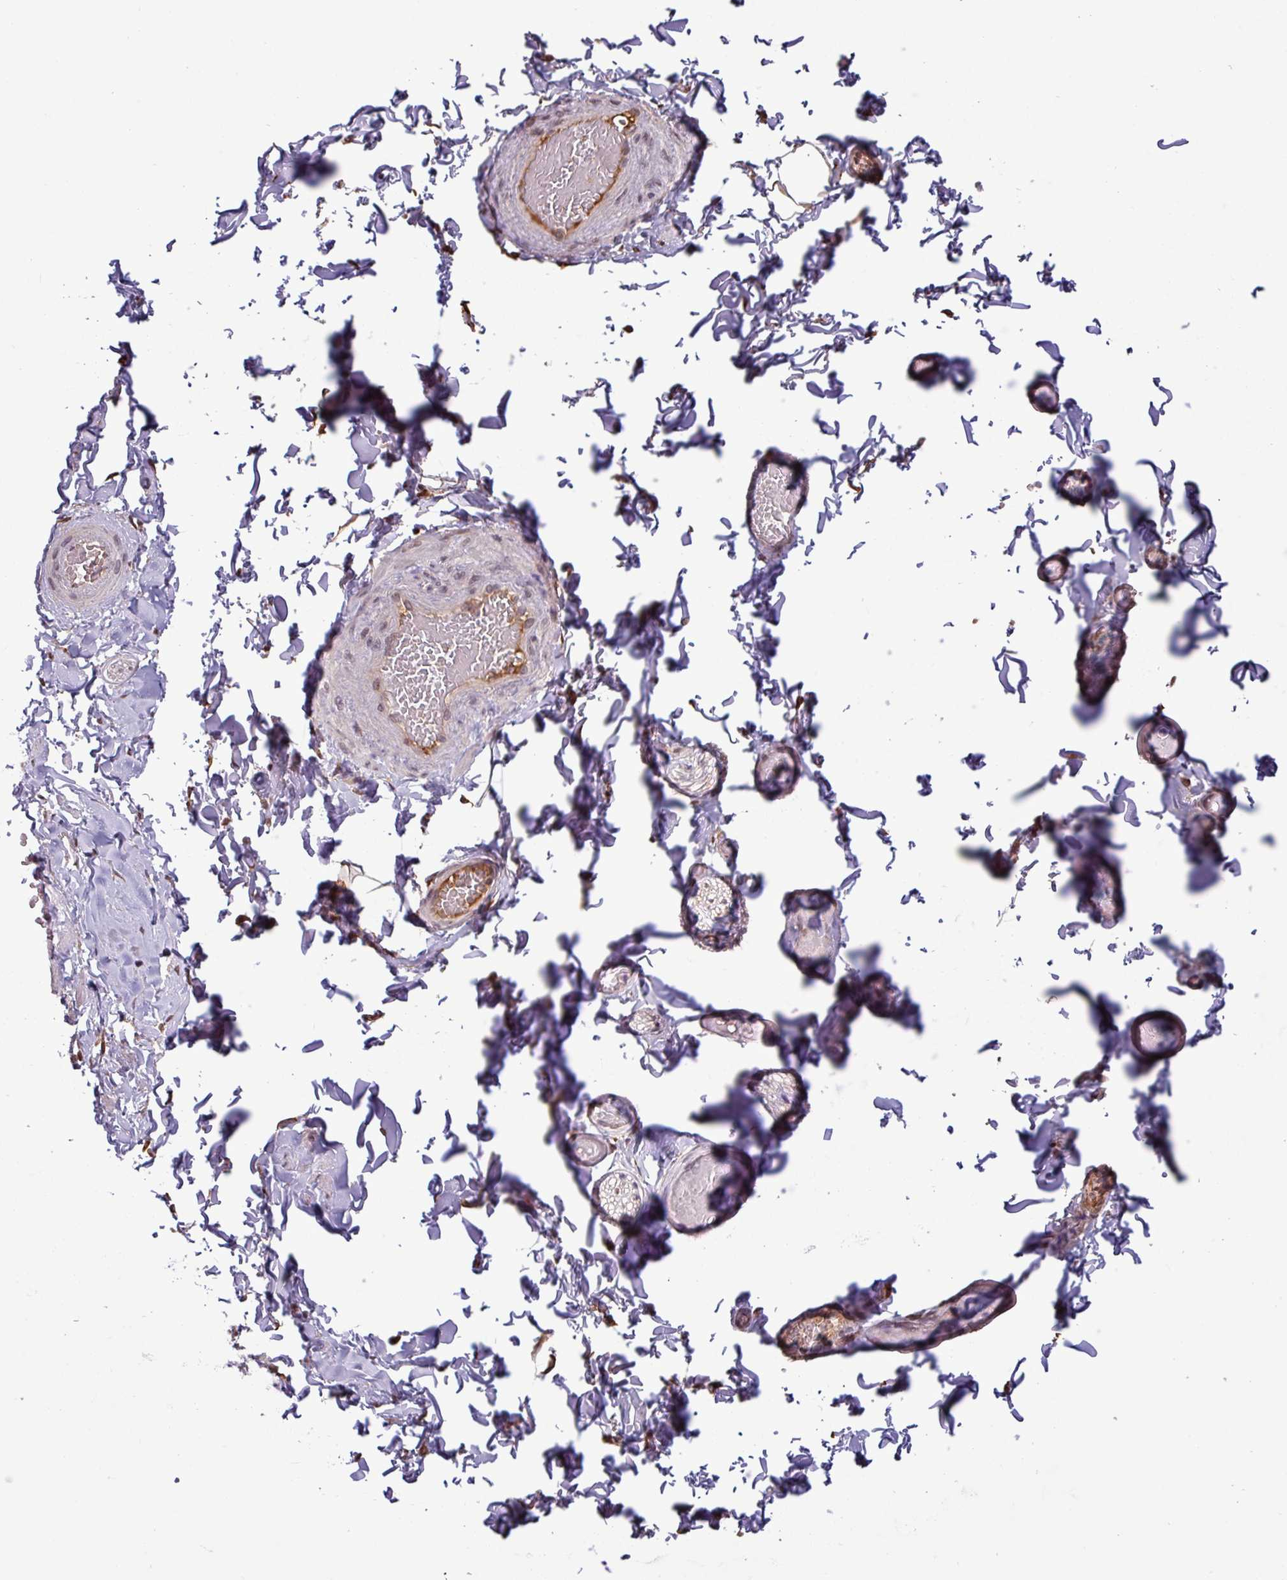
{"staining": {"intensity": "negative", "quantity": "none", "location": "none"}, "tissue": "adipose tissue", "cell_type": "Adipocytes", "image_type": "normal", "snomed": [{"axis": "morphology", "description": "Normal tissue, NOS"}, {"axis": "topography", "description": "Soft tissue"}, {"axis": "topography", "description": "Vascular tissue"}, {"axis": "topography", "description": "Peripheral nerve tissue"}], "caption": "IHC image of unremarkable human adipose tissue stained for a protein (brown), which reveals no expression in adipocytes.", "gene": "NOB1", "patient": {"sex": "male", "age": 32}}